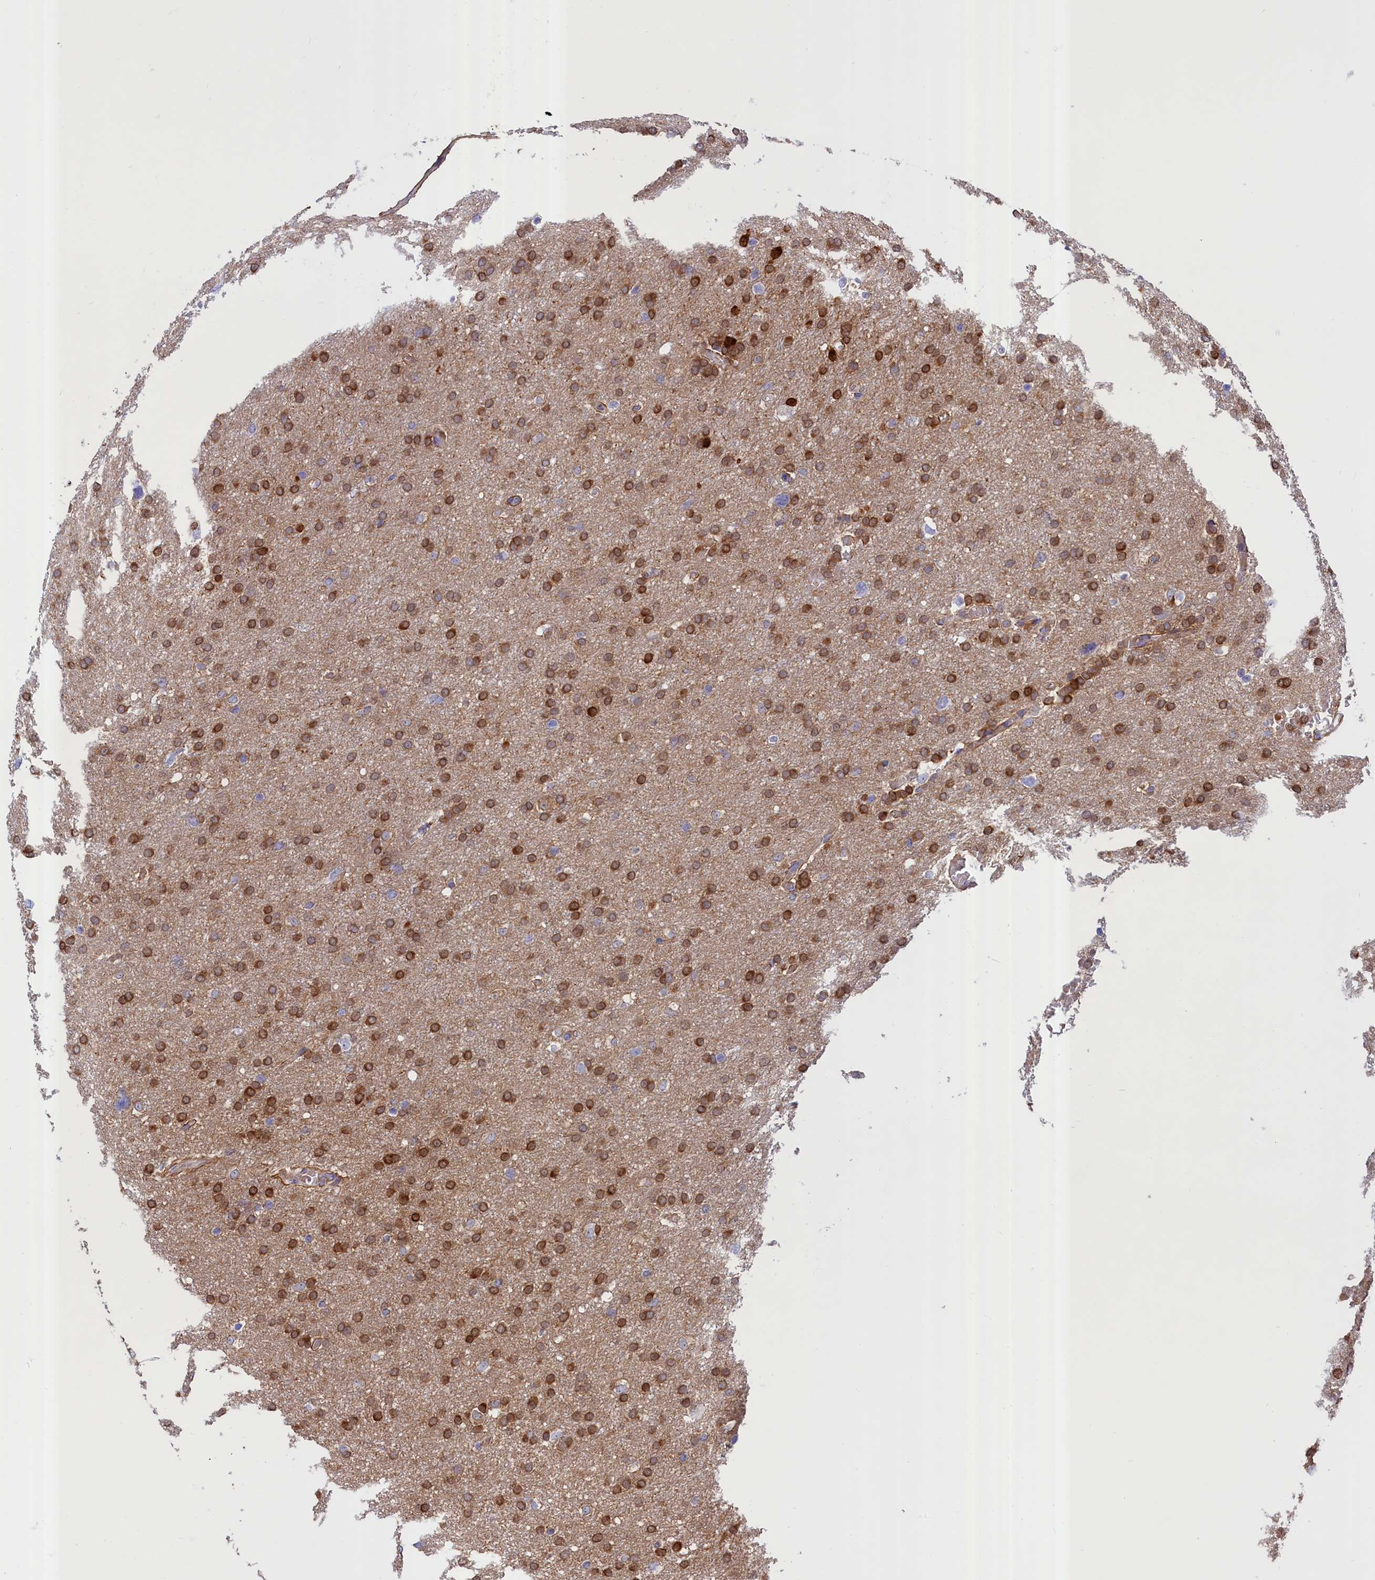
{"staining": {"intensity": "moderate", "quantity": ">75%", "location": "cytoplasmic/membranous"}, "tissue": "glioma", "cell_type": "Tumor cells", "image_type": "cancer", "snomed": [{"axis": "morphology", "description": "Glioma, malignant, High grade"}, {"axis": "topography", "description": "Cerebral cortex"}], "caption": "This image exhibits immunohistochemistry (IHC) staining of glioma, with medium moderate cytoplasmic/membranous expression in about >75% of tumor cells.", "gene": "ABCC12", "patient": {"sex": "female", "age": 36}}